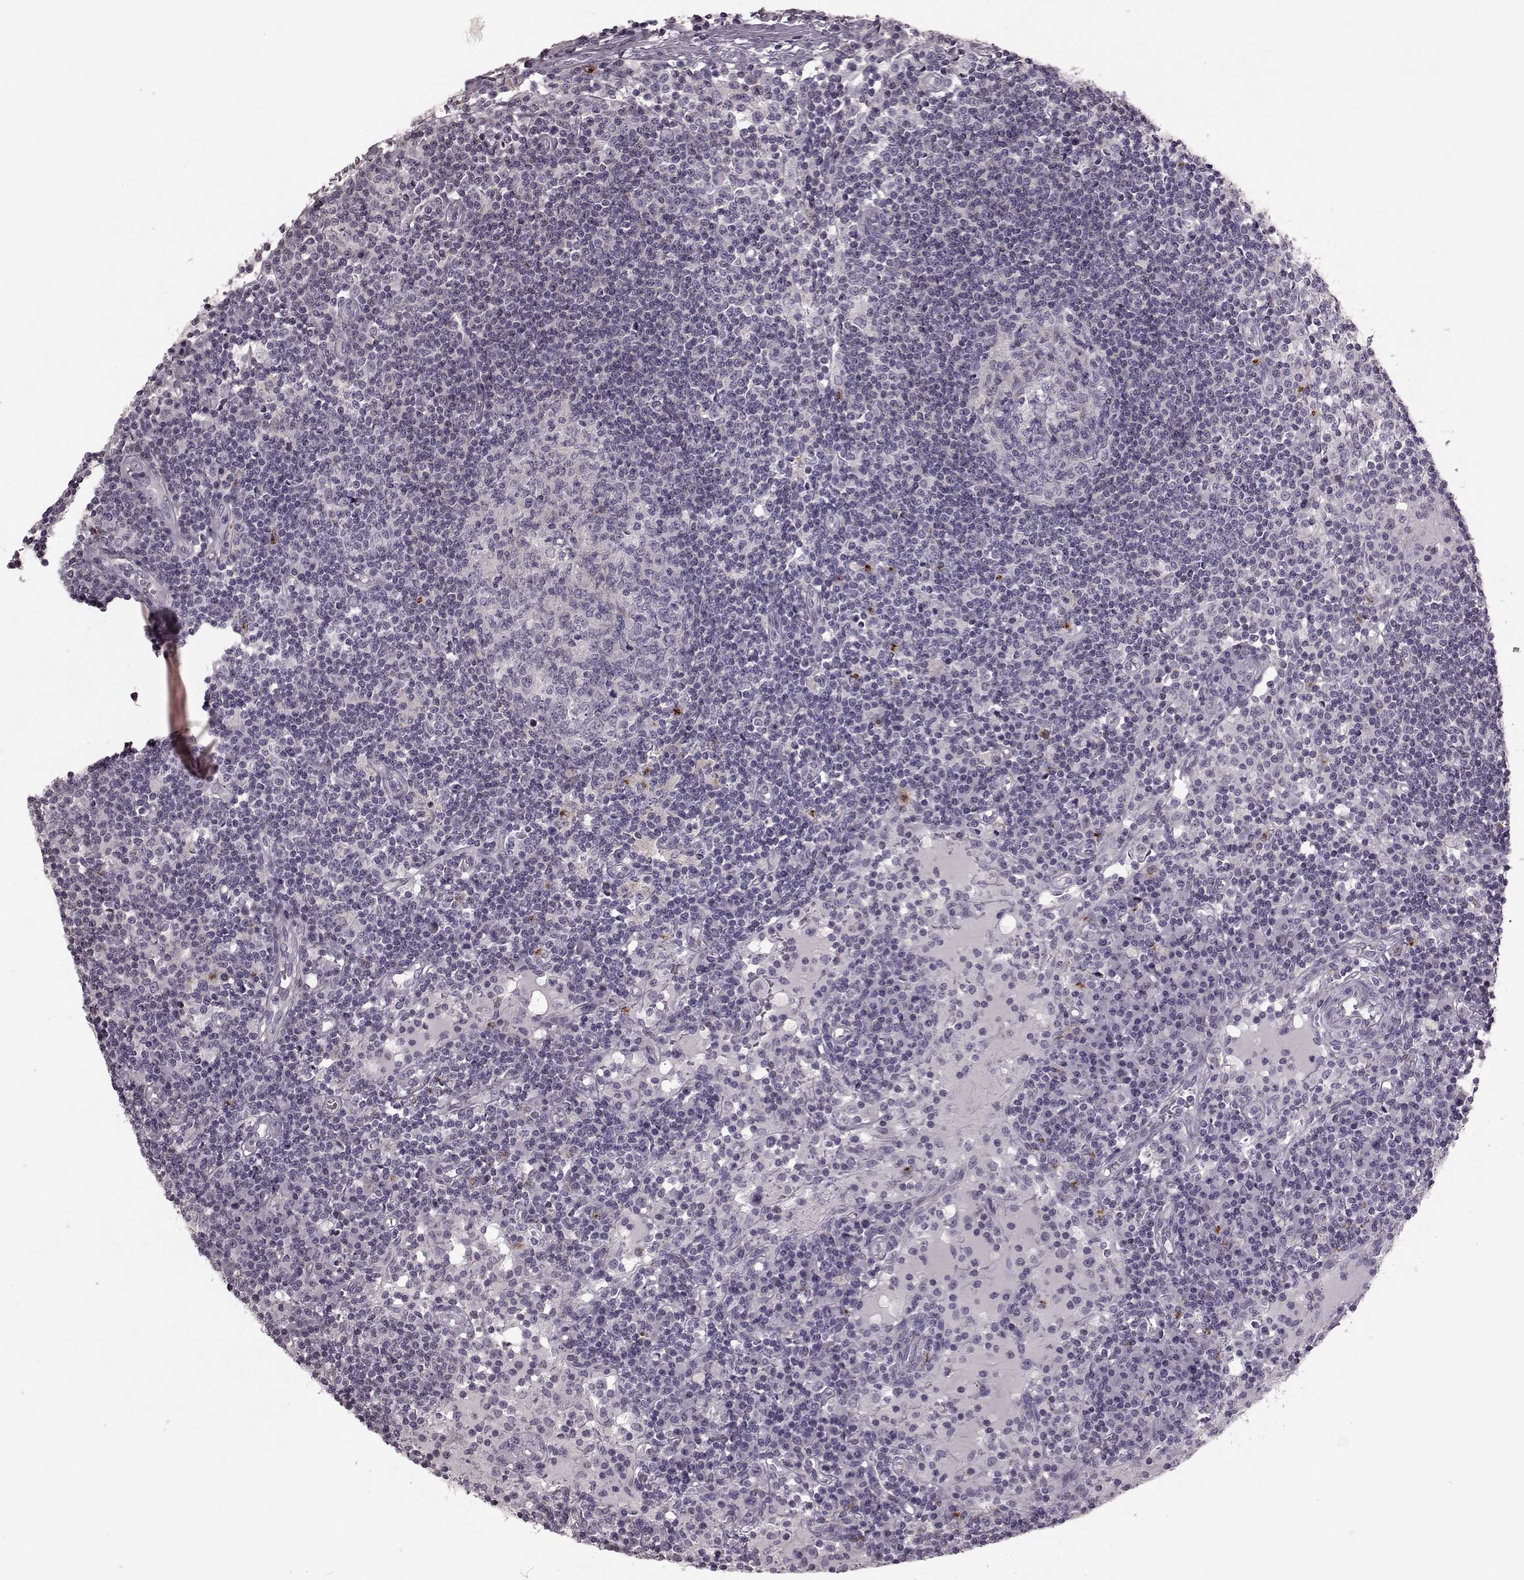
{"staining": {"intensity": "negative", "quantity": "none", "location": "none"}, "tissue": "lymph node", "cell_type": "Germinal center cells", "image_type": "normal", "snomed": [{"axis": "morphology", "description": "Normal tissue, NOS"}, {"axis": "topography", "description": "Lymph node"}], "caption": "There is no significant expression in germinal center cells of lymph node. (DAB immunohistochemistry visualized using brightfield microscopy, high magnification).", "gene": "SNTG1", "patient": {"sex": "female", "age": 72}}